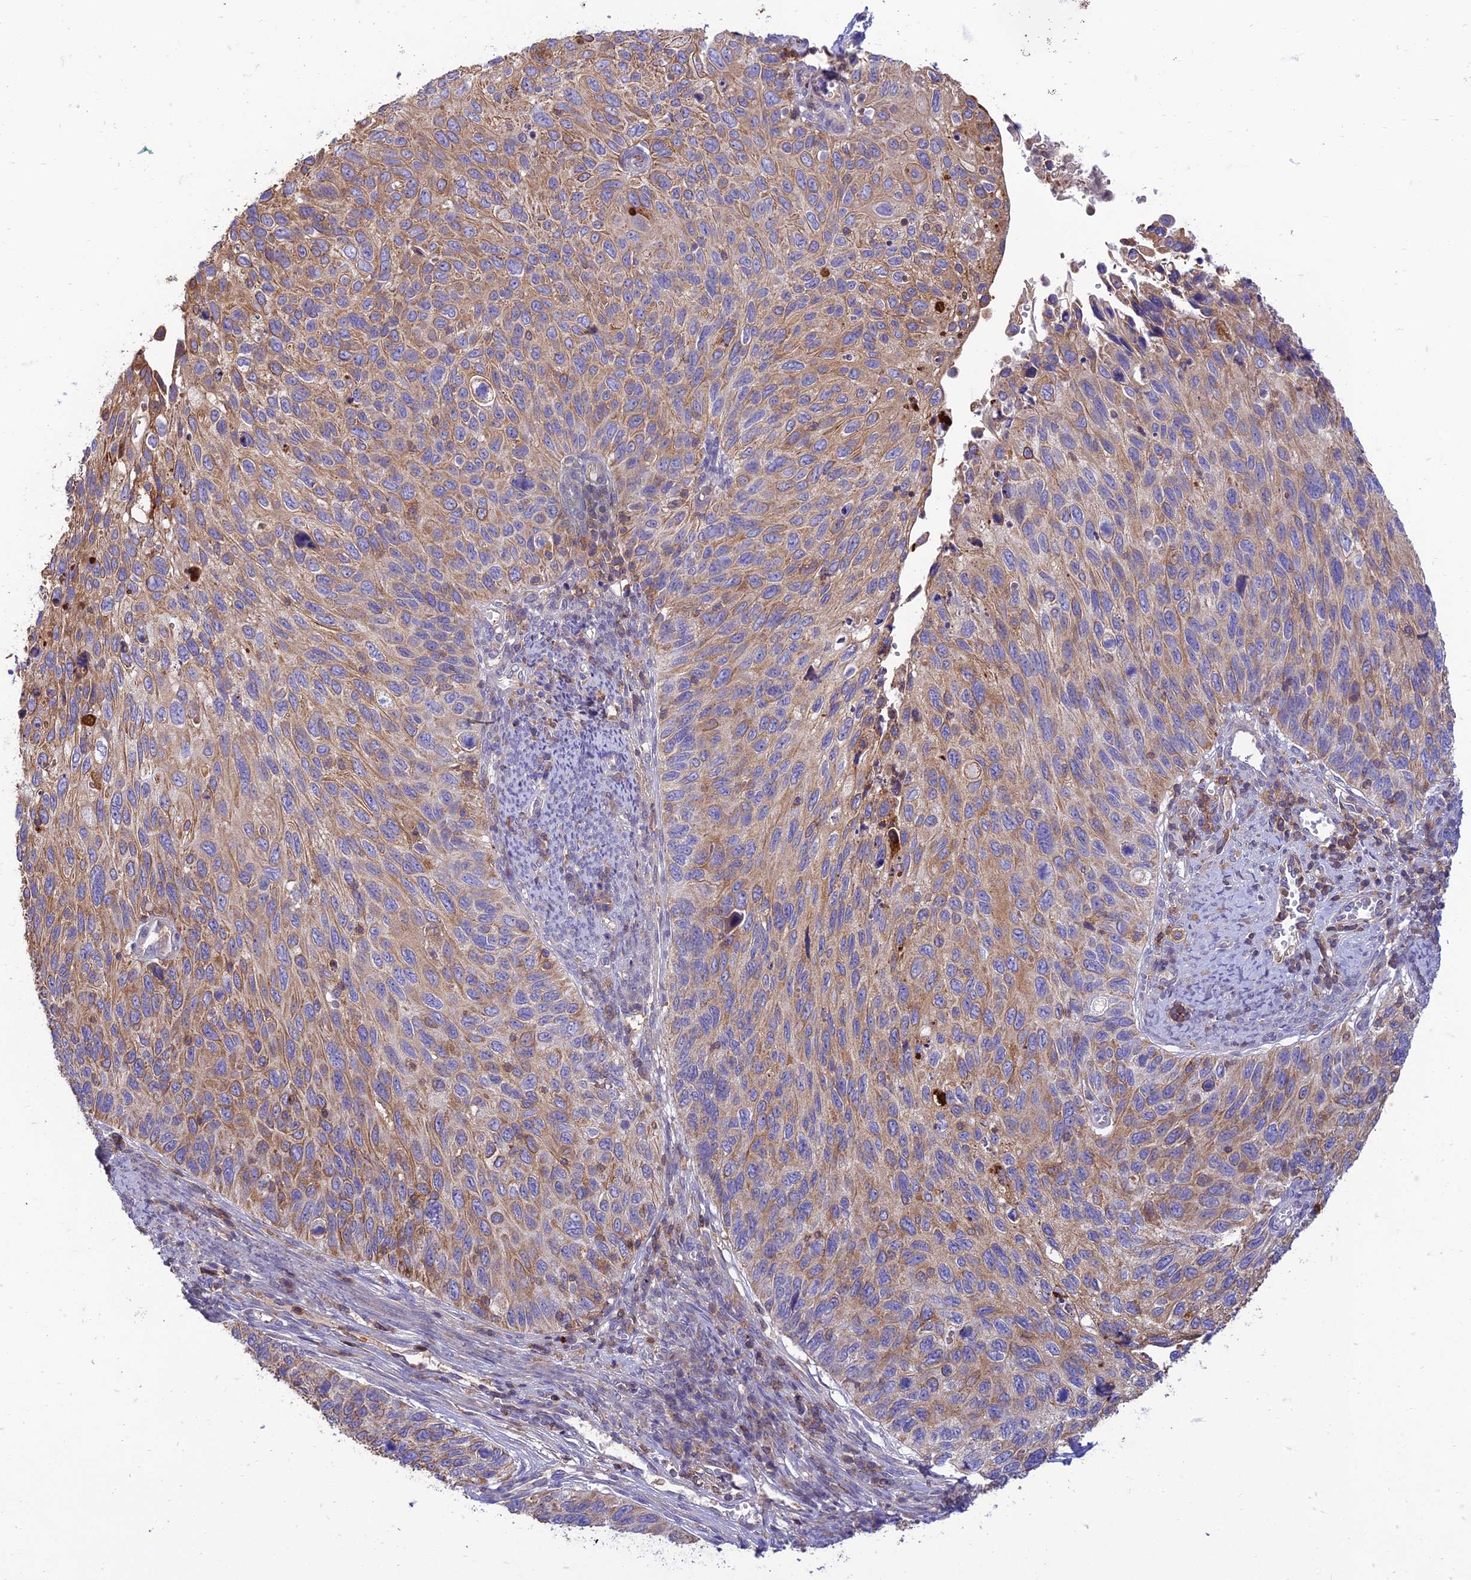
{"staining": {"intensity": "moderate", "quantity": ">75%", "location": "cytoplasmic/membranous"}, "tissue": "cervical cancer", "cell_type": "Tumor cells", "image_type": "cancer", "snomed": [{"axis": "morphology", "description": "Squamous cell carcinoma, NOS"}, {"axis": "topography", "description": "Cervix"}], "caption": "This is a micrograph of immunohistochemistry staining of cervical squamous cell carcinoma, which shows moderate expression in the cytoplasmic/membranous of tumor cells.", "gene": "IRAK3", "patient": {"sex": "female", "age": 70}}